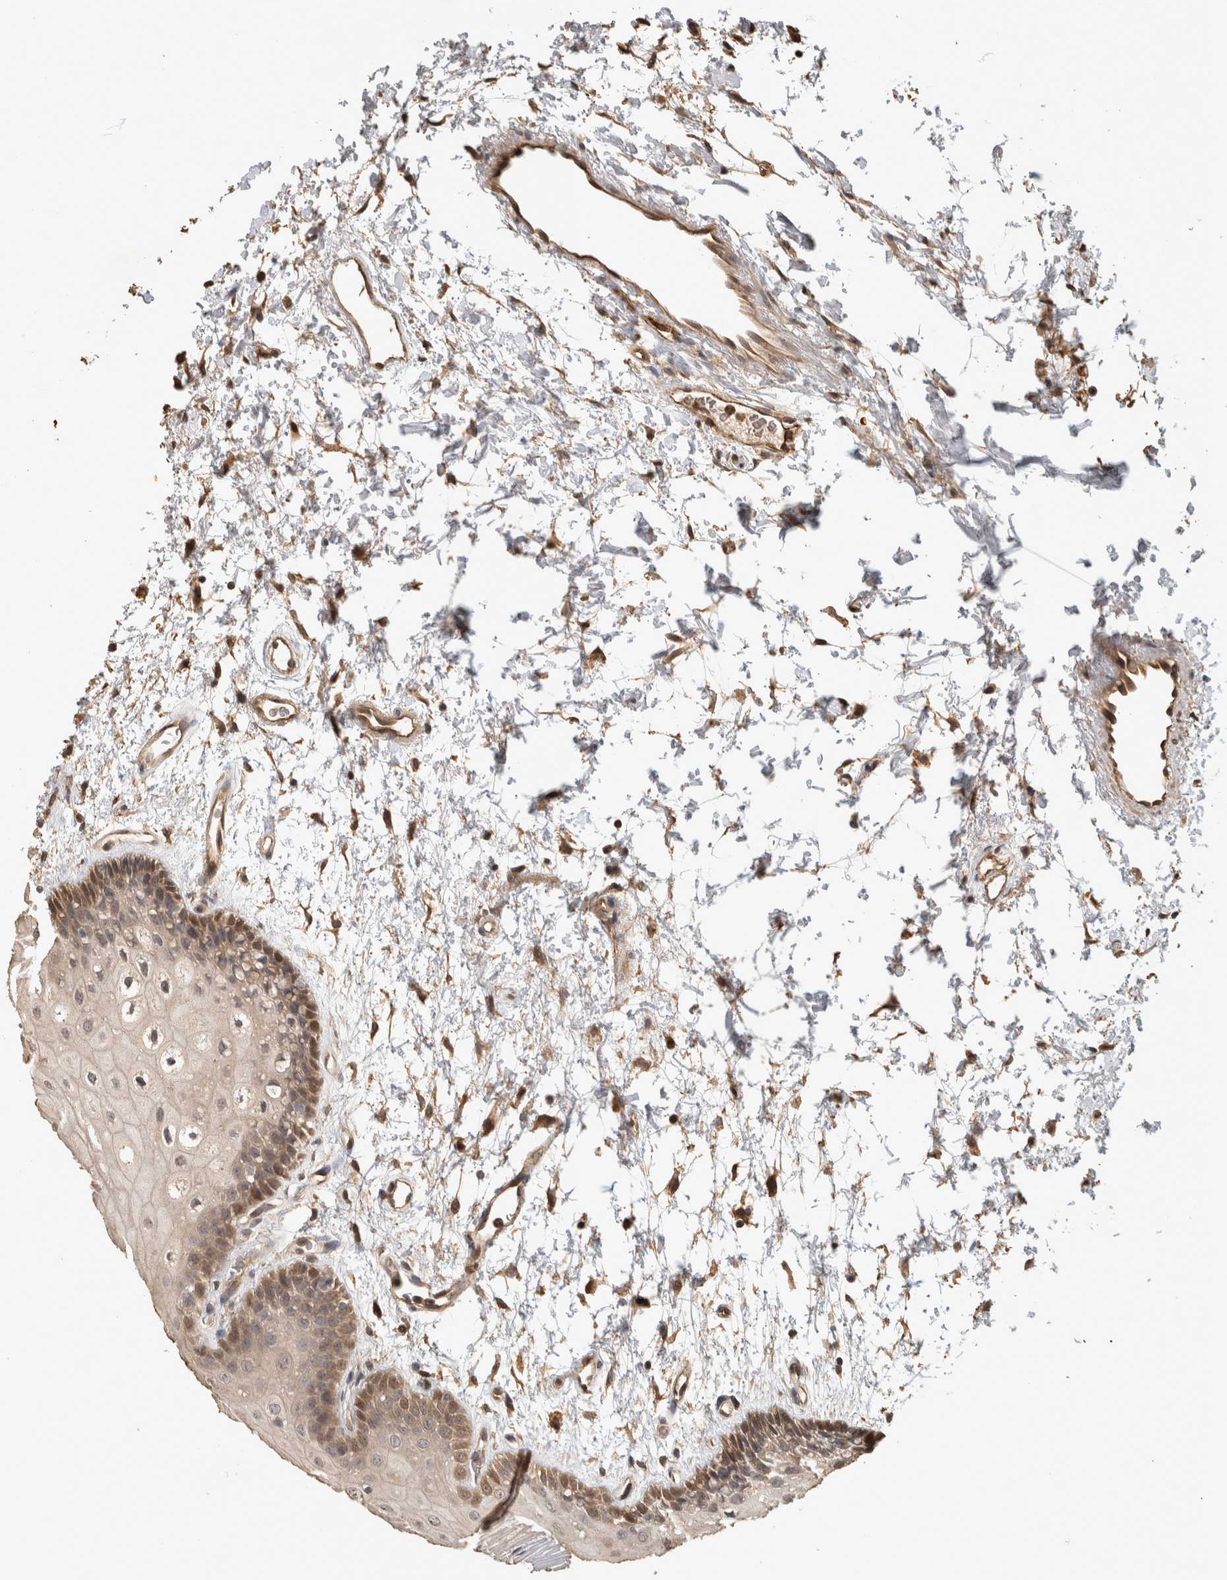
{"staining": {"intensity": "moderate", "quantity": "<25%", "location": "cytoplasmic/membranous"}, "tissue": "oral mucosa", "cell_type": "Squamous epithelial cells", "image_type": "normal", "snomed": [{"axis": "morphology", "description": "Normal tissue, NOS"}, {"axis": "topography", "description": "Skeletal muscle"}, {"axis": "topography", "description": "Oral tissue"}, {"axis": "topography", "description": "Peripheral nerve tissue"}], "caption": "The histopathology image demonstrates staining of normal oral mucosa, revealing moderate cytoplasmic/membranous protein staining (brown color) within squamous epithelial cells.", "gene": "RHPN1", "patient": {"sex": "female", "age": 84}}